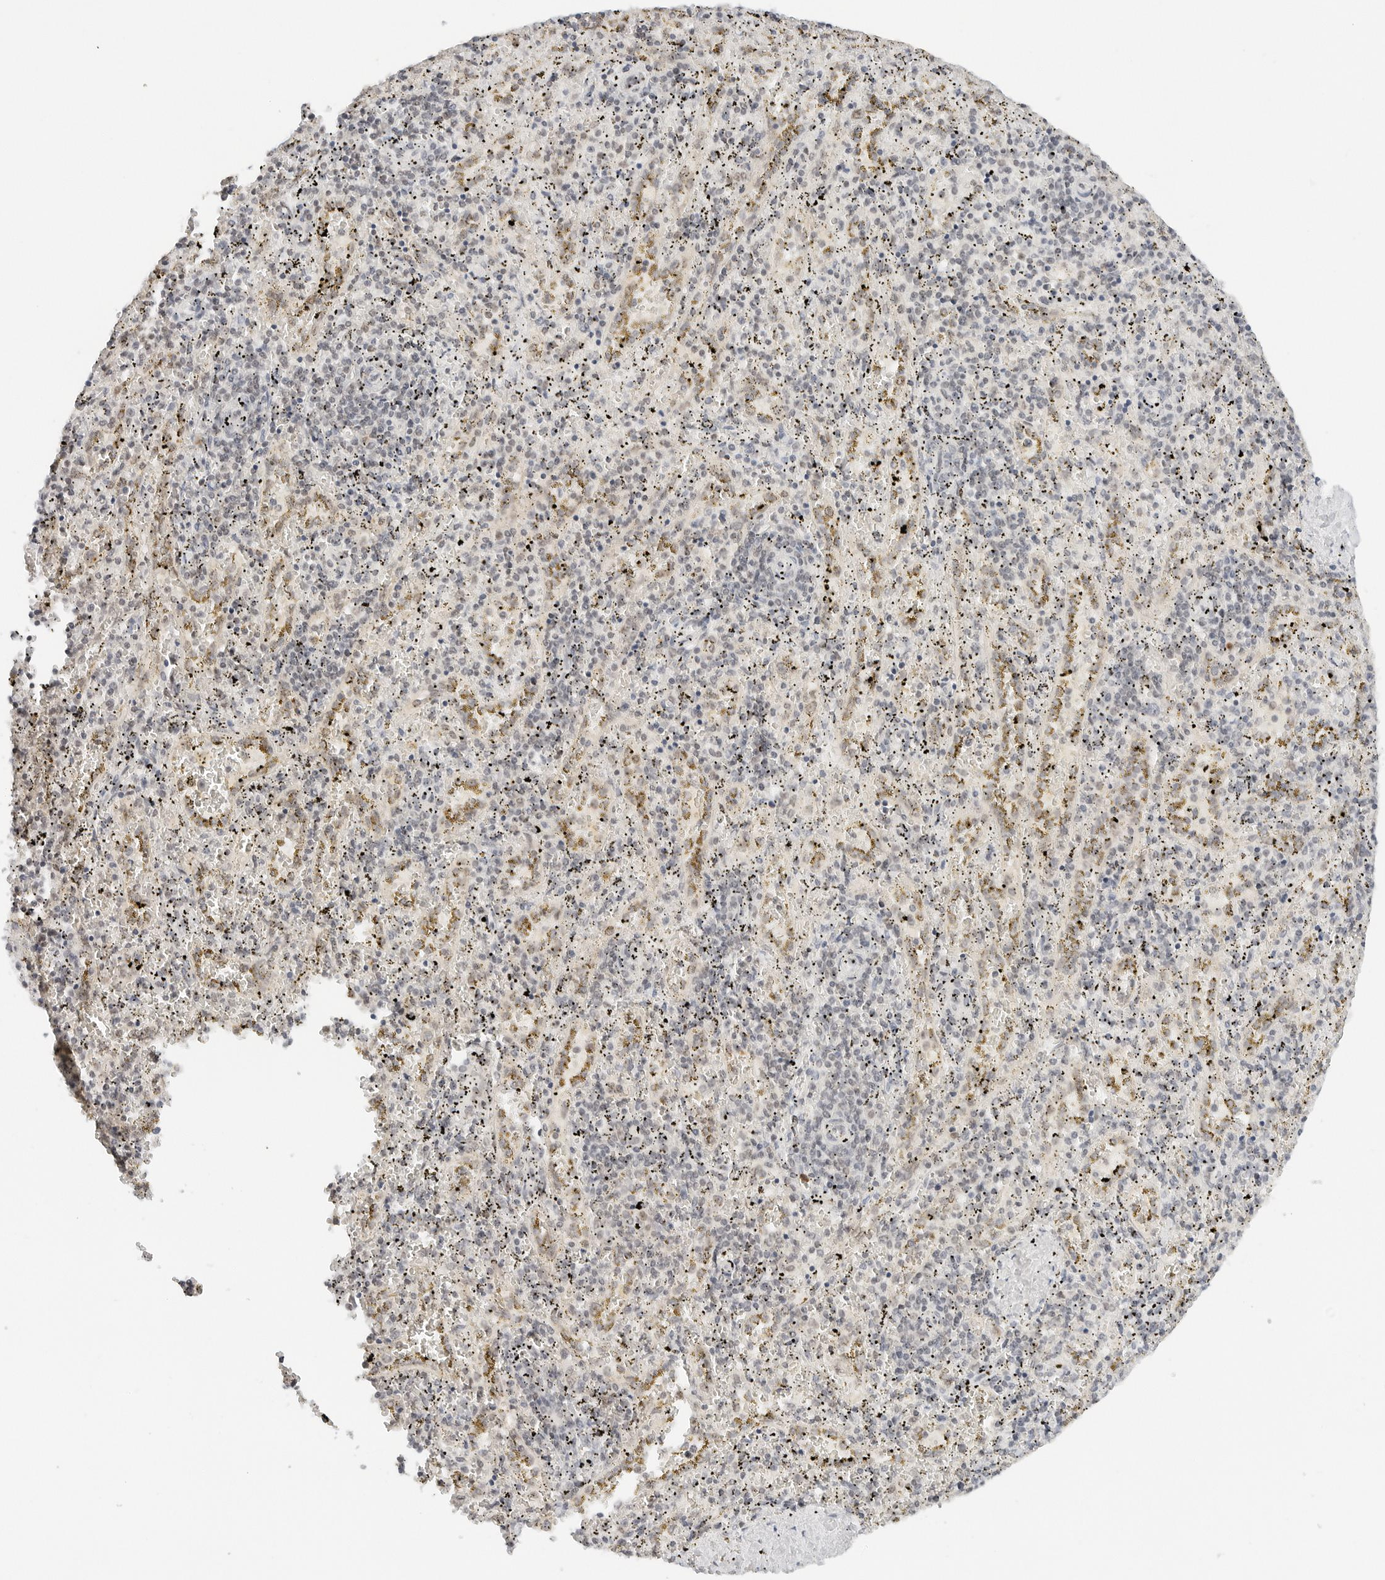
{"staining": {"intensity": "weak", "quantity": "<25%", "location": "nuclear"}, "tissue": "spleen", "cell_type": "Cells in red pulp", "image_type": "normal", "snomed": [{"axis": "morphology", "description": "Normal tissue, NOS"}, {"axis": "topography", "description": "Spleen"}], "caption": "Spleen stained for a protein using IHC shows no expression cells in red pulp.", "gene": "NEO1", "patient": {"sex": "male", "age": 11}}